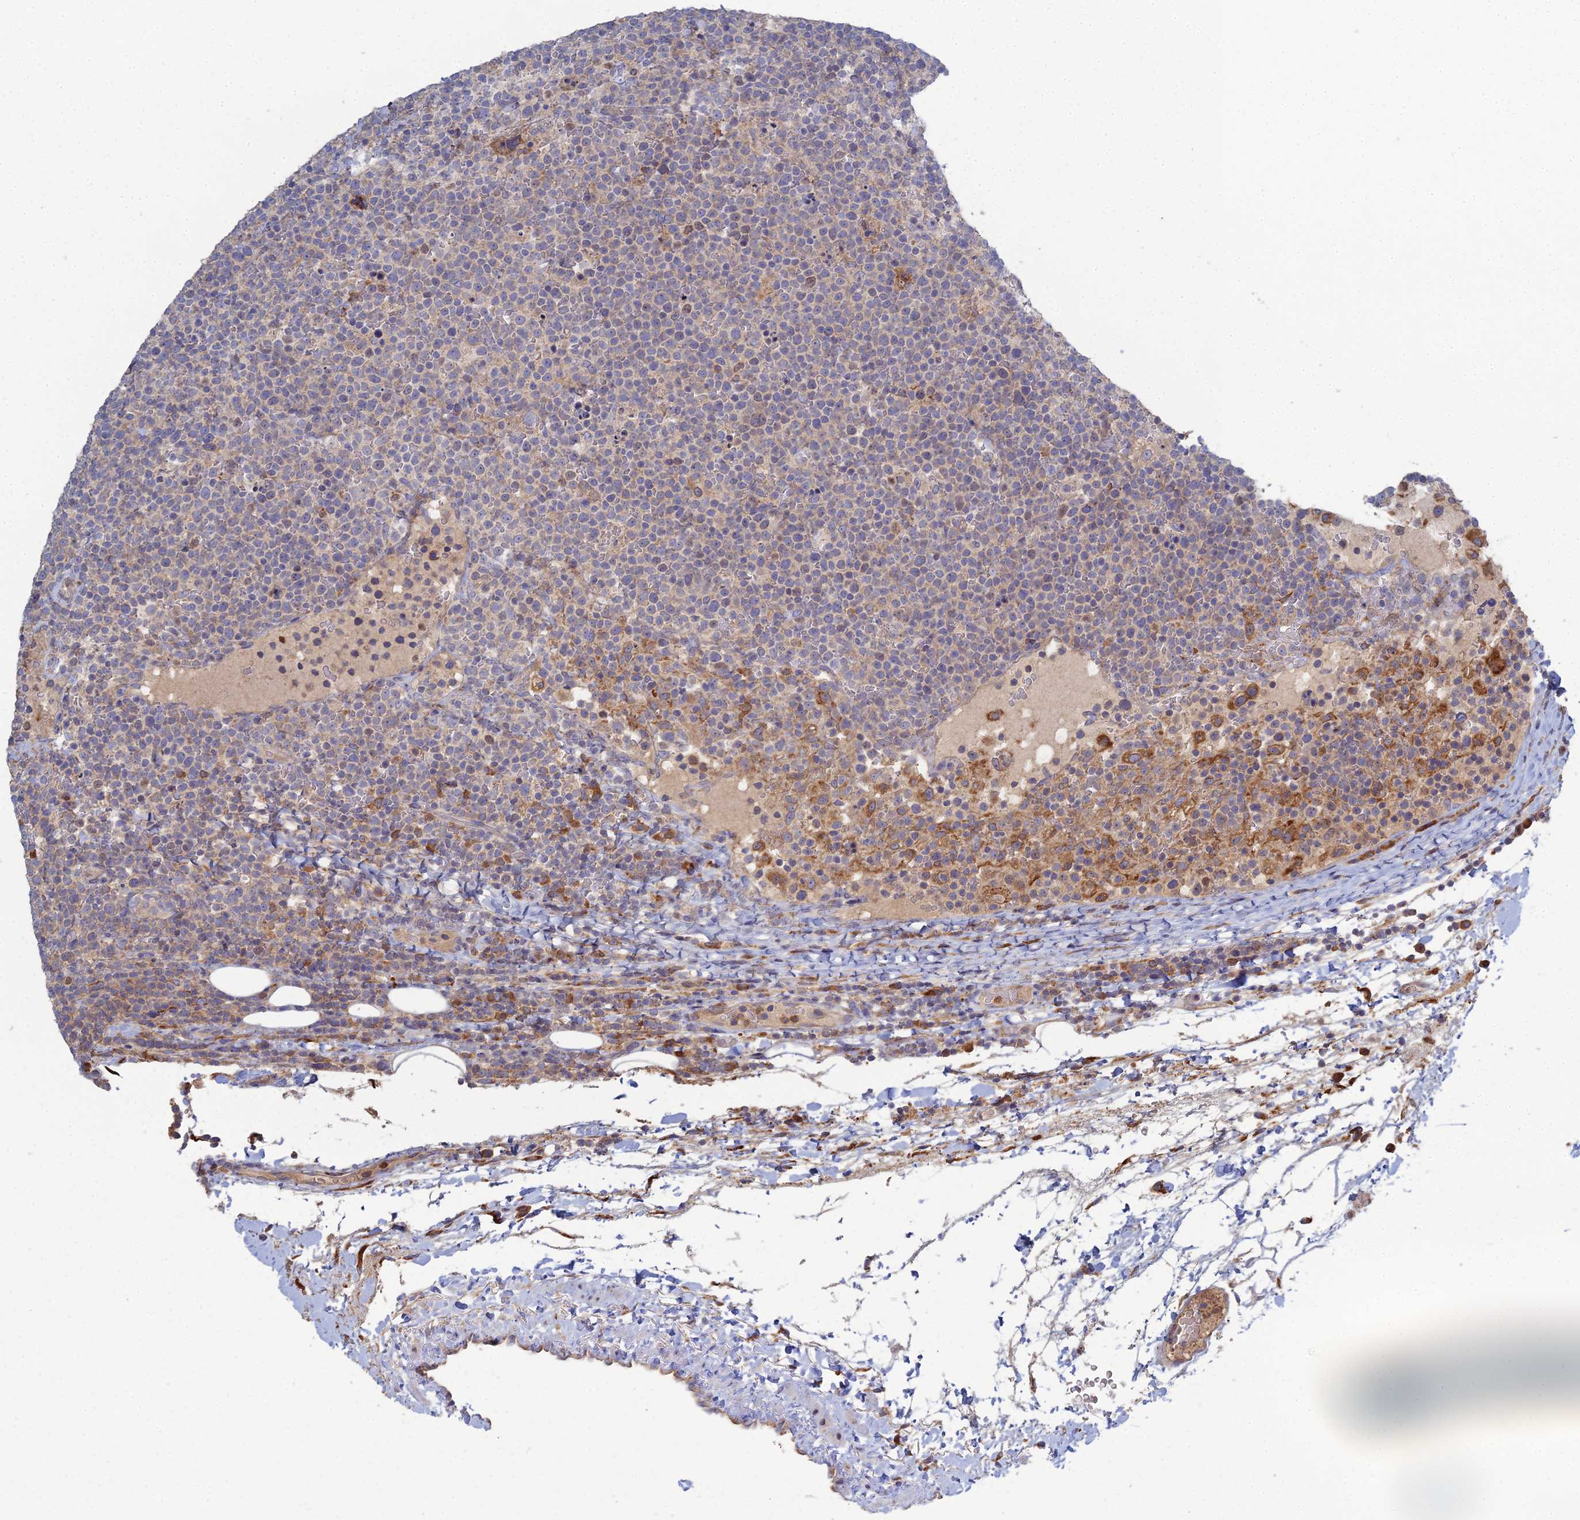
{"staining": {"intensity": "negative", "quantity": "none", "location": "none"}, "tissue": "lymphoma", "cell_type": "Tumor cells", "image_type": "cancer", "snomed": [{"axis": "morphology", "description": "Malignant lymphoma, non-Hodgkin's type, High grade"}, {"axis": "topography", "description": "Lymph node"}], "caption": "This is an IHC photomicrograph of human lymphoma. There is no positivity in tumor cells.", "gene": "TRAPPC6A", "patient": {"sex": "male", "age": 61}}